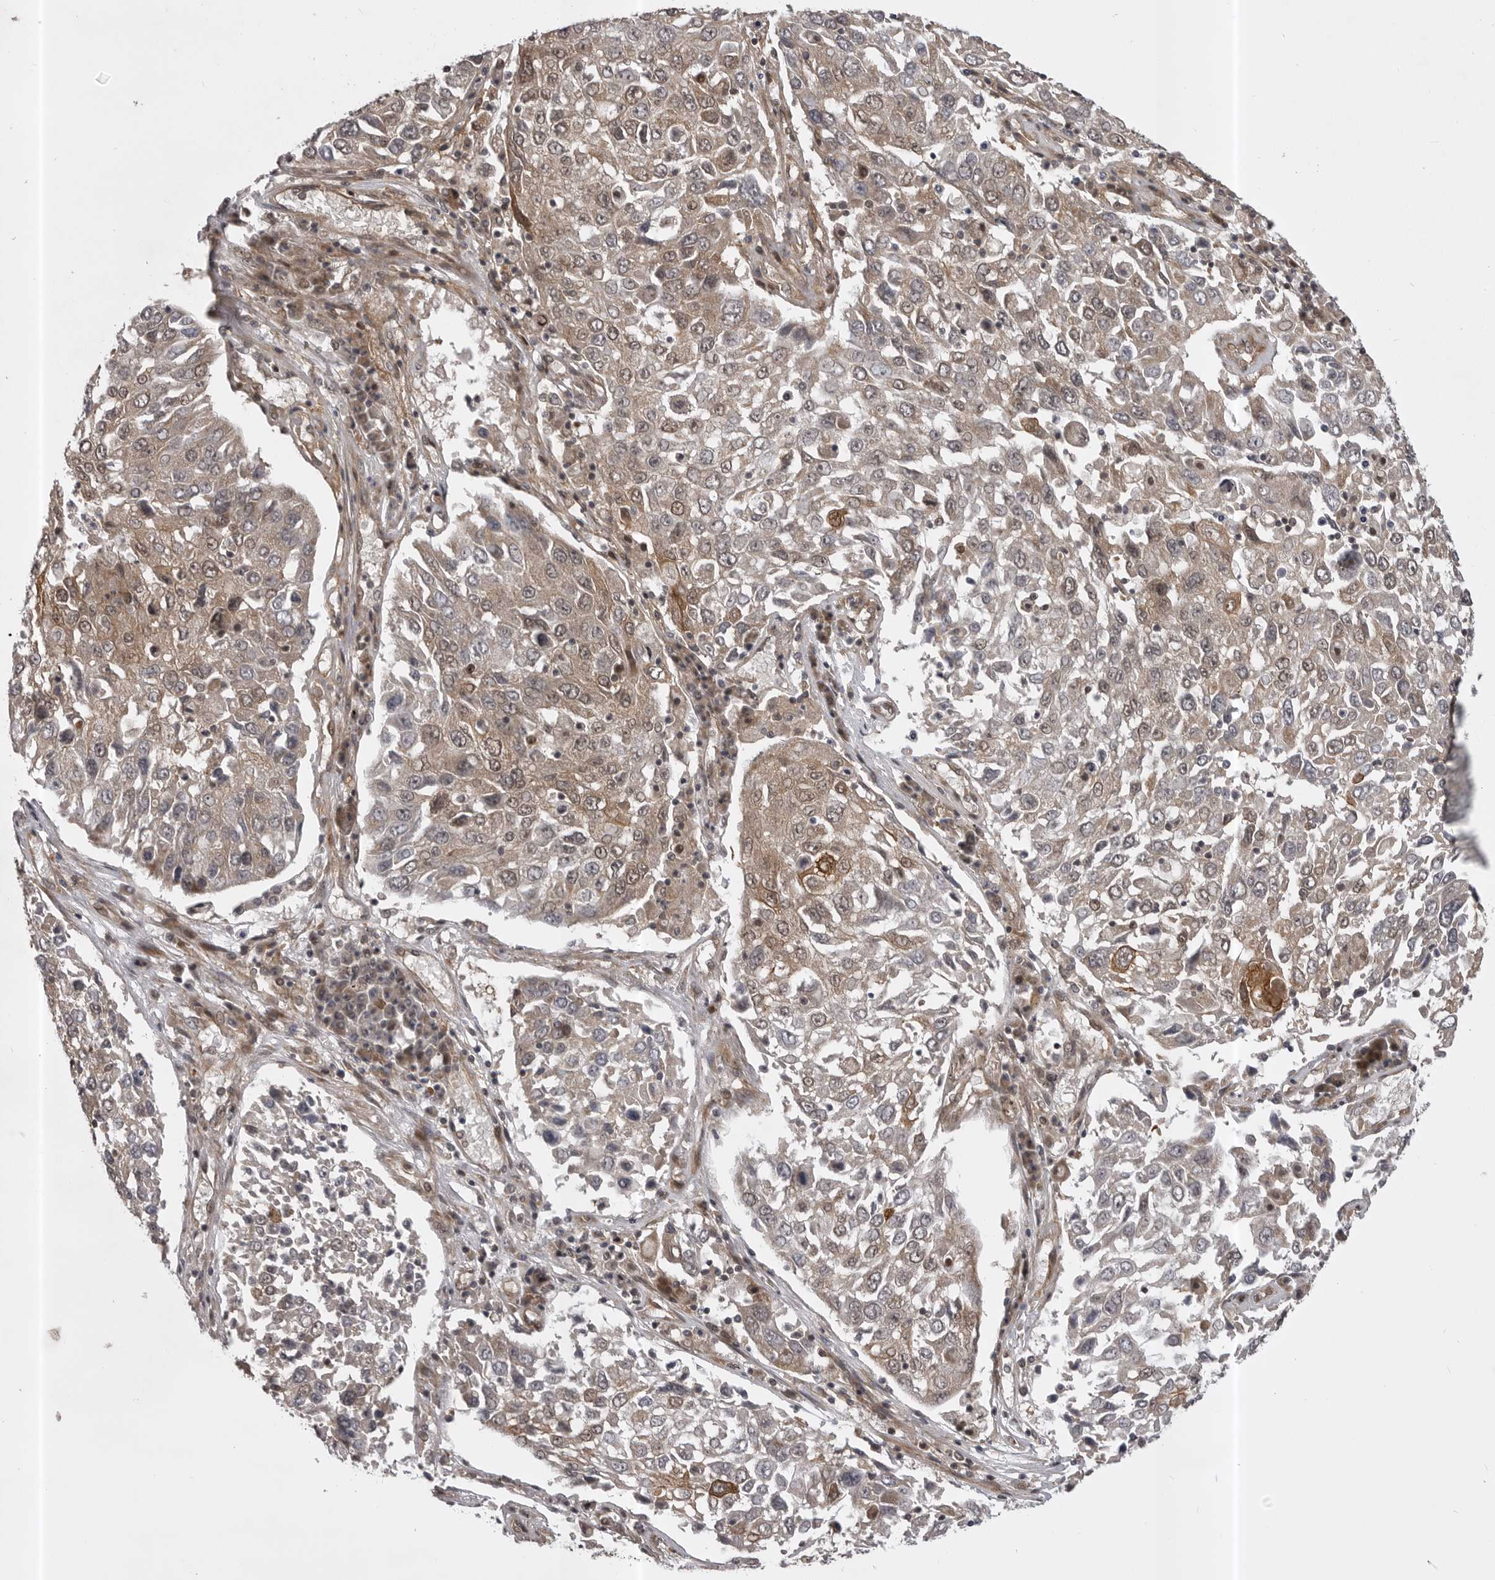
{"staining": {"intensity": "weak", "quantity": "25%-75%", "location": "cytoplasmic/membranous"}, "tissue": "lung cancer", "cell_type": "Tumor cells", "image_type": "cancer", "snomed": [{"axis": "morphology", "description": "Squamous cell carcinoma, NOS"}, {"axis": "topography", "description": "Lung"}], "caption": "This histopathology image shows lung cancer stained with immunohistochemistry to label a protein in brown. The cytoplasmic/membranous of tumor cells show weak positivity for the protein. Nuclei are counter-stained blue.", "gene": "SNX16", "patient": {"sex": "male", "age": 65}}